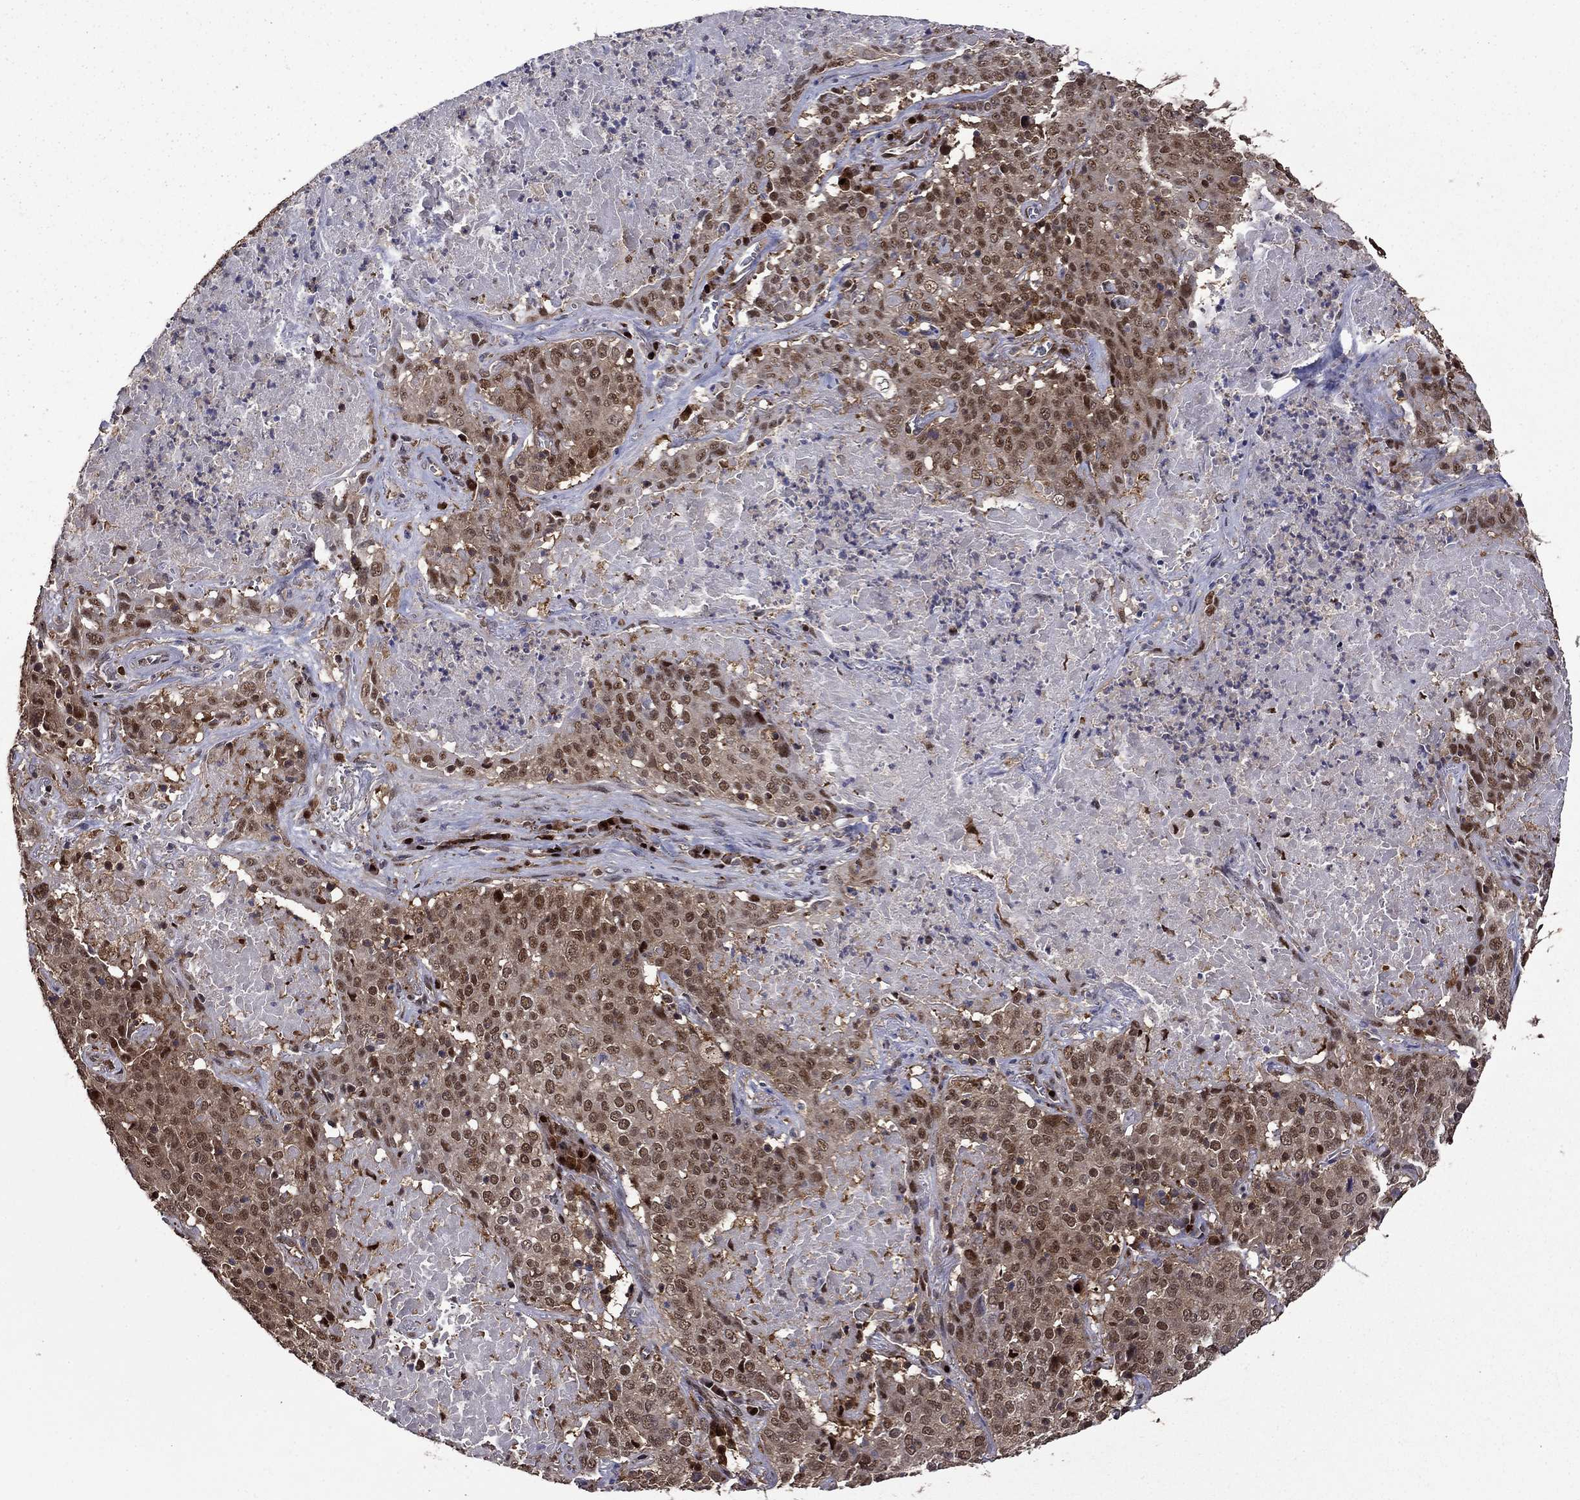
{"staining": {"intensity": "strong", "quantity": "25%-75%", "location": "cytoplasmic/membranous,nuclear"}, "tissue": "lung cancer", "cell_type": "Tumor cells", "image_type": "cancer", "snomed": [{"axis": "morphology", "description": "Squamous cell carcinoma, NOS"}, {"axis": "topography", "description": "Lung"}], "caption": "A photomicrograph of lung squamous cell carcinoma stained for a protein exhibits strong cytoplasmic/membranous and nuclear brown staining in tumor cells.", "gene": "APPBP2", "patient": {"sex": "male", "age": 82}}